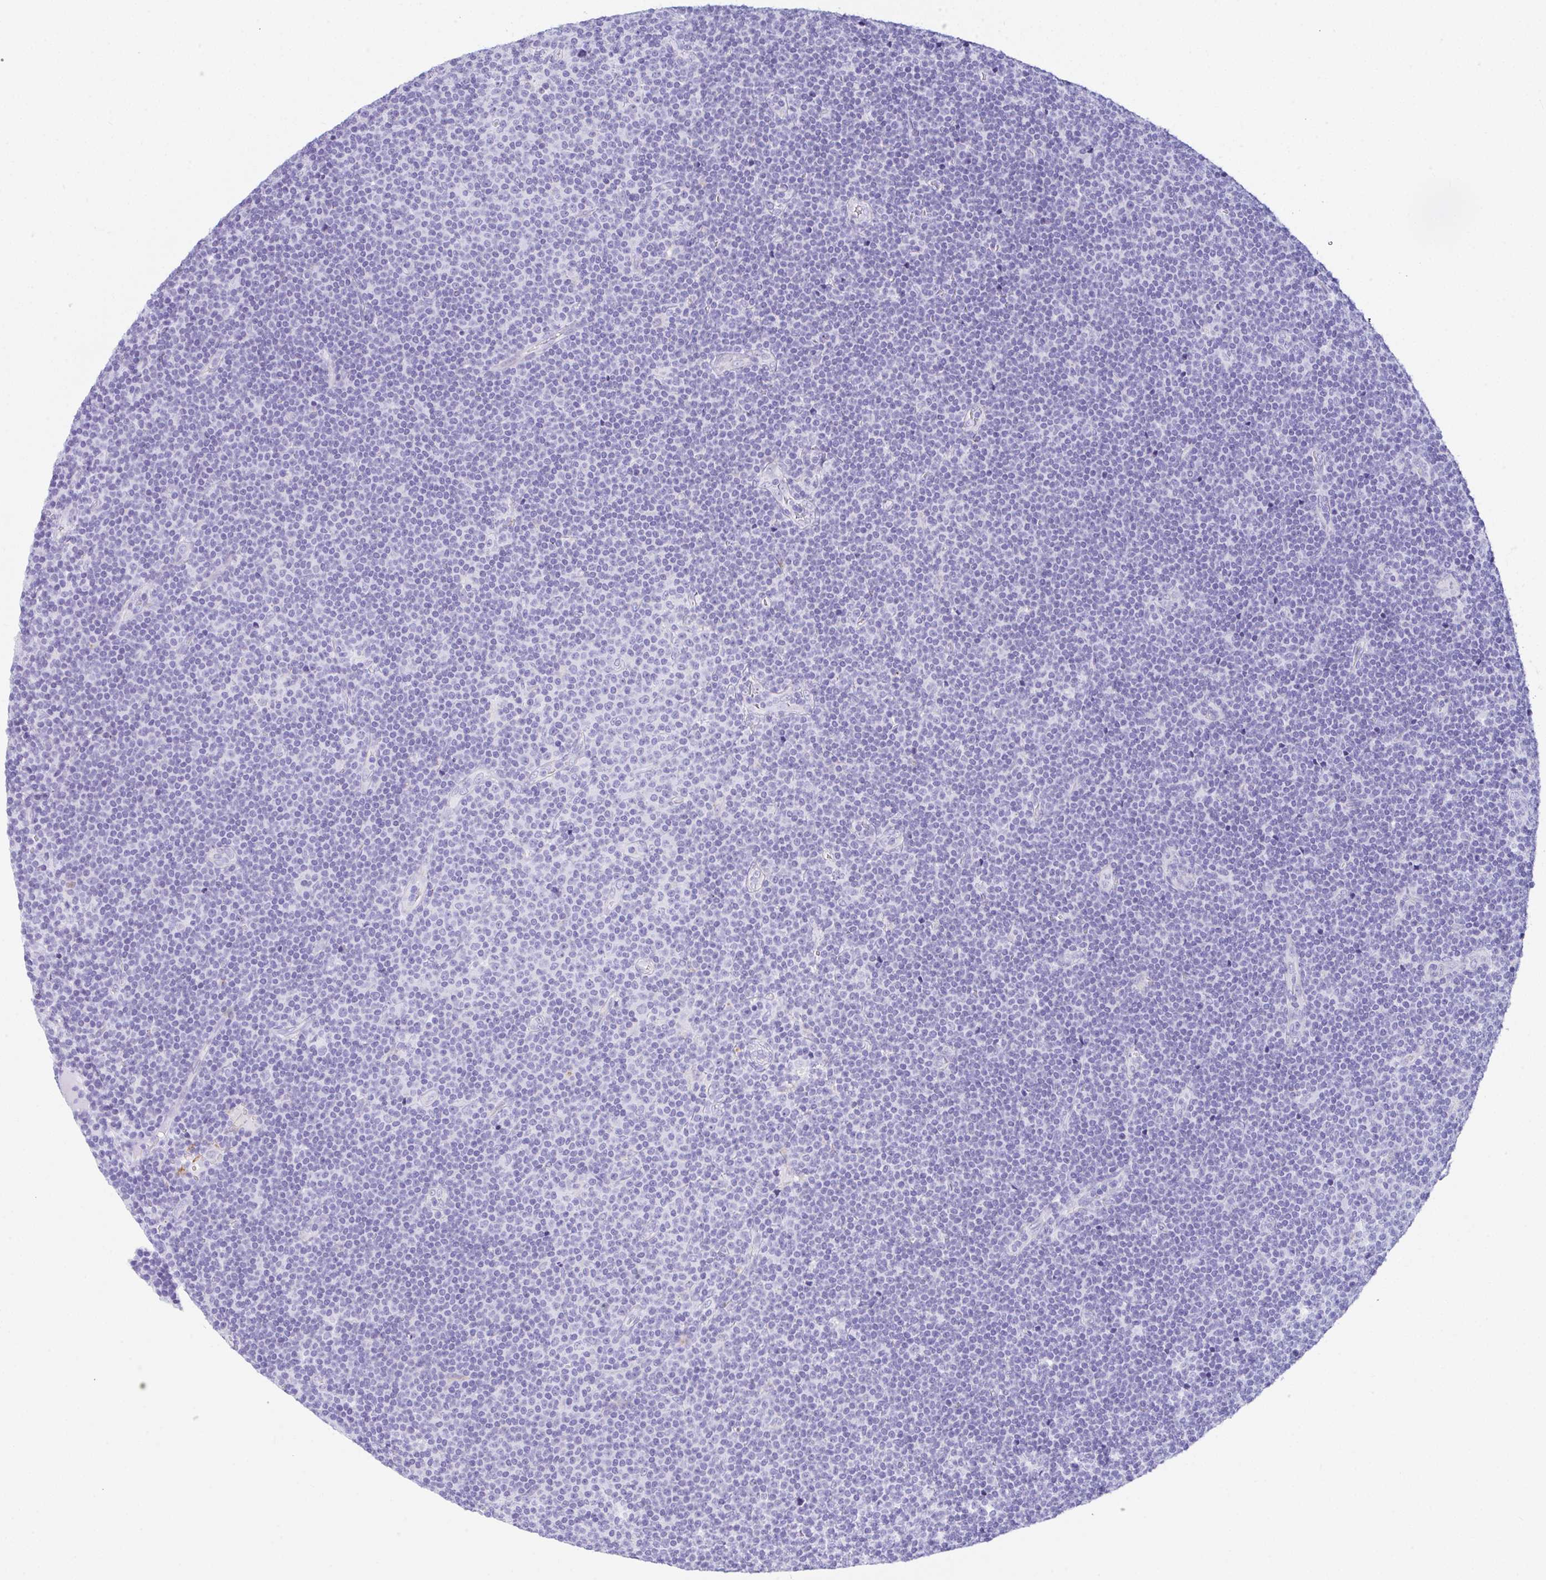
{"staining": {"intensity": "negative", "quantity": "none", "location": "none"}, "tissue": "lymphoma", "cell_type": "Tumor cells", "image_type": "cancer", "snomed": [{"axis": "morphology", "description": "Malignant lymphoma, non-Hodgkin's type, Low grade"}, {"axis": "topography", "description": "Lymph node"}], "caption": "Immunohistochemistry (IHC) of human malignant lymphoma, non-Hodgkin's type (low-grade) demonstrates no staining in tumor cells.", "gene": "NDUFAF8", "patient": {"sex": "male", "age": 48}}